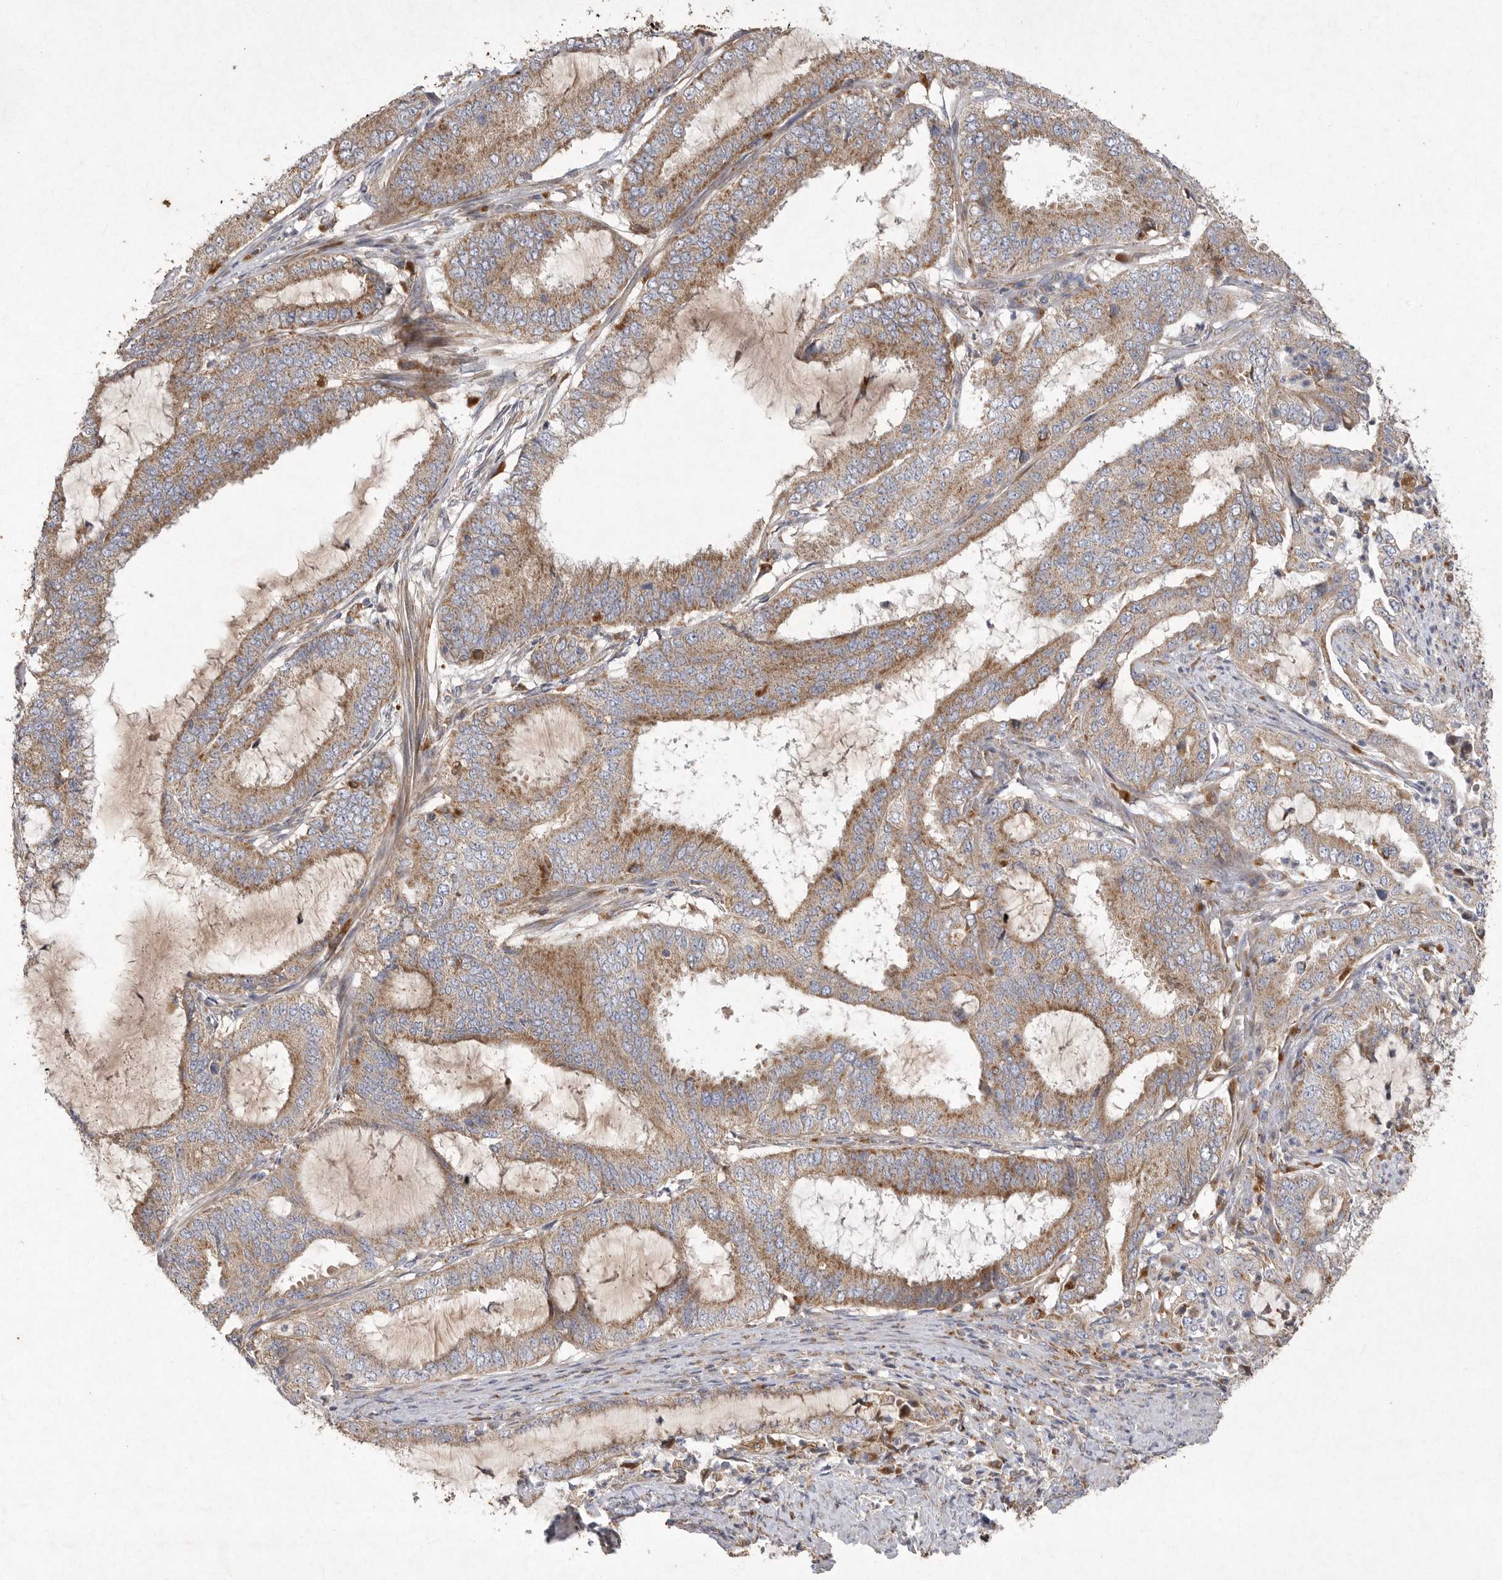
{"staining": {"intensity": "moderate", "quantity": ">75%", "location": "cytoplasmic/membranous"}, "tissue": "endometrial cancer", "cell_type": "Tumor cells", "image_type": "cancer", "snomed": [{"axis": "morphology", "description": "Adenocarcinoma, NOS"}, {"axis": "topography", "description": "Endometrium"}], "caption": "Protein expression analysis of human endometrial cancer (adenocarcinoma) reveals moderate cytoplasmic/membranous positivity in about >75% of tumor cells.", "gene": "MRPL41", "patient": {"sex": "female", "age": 51}}